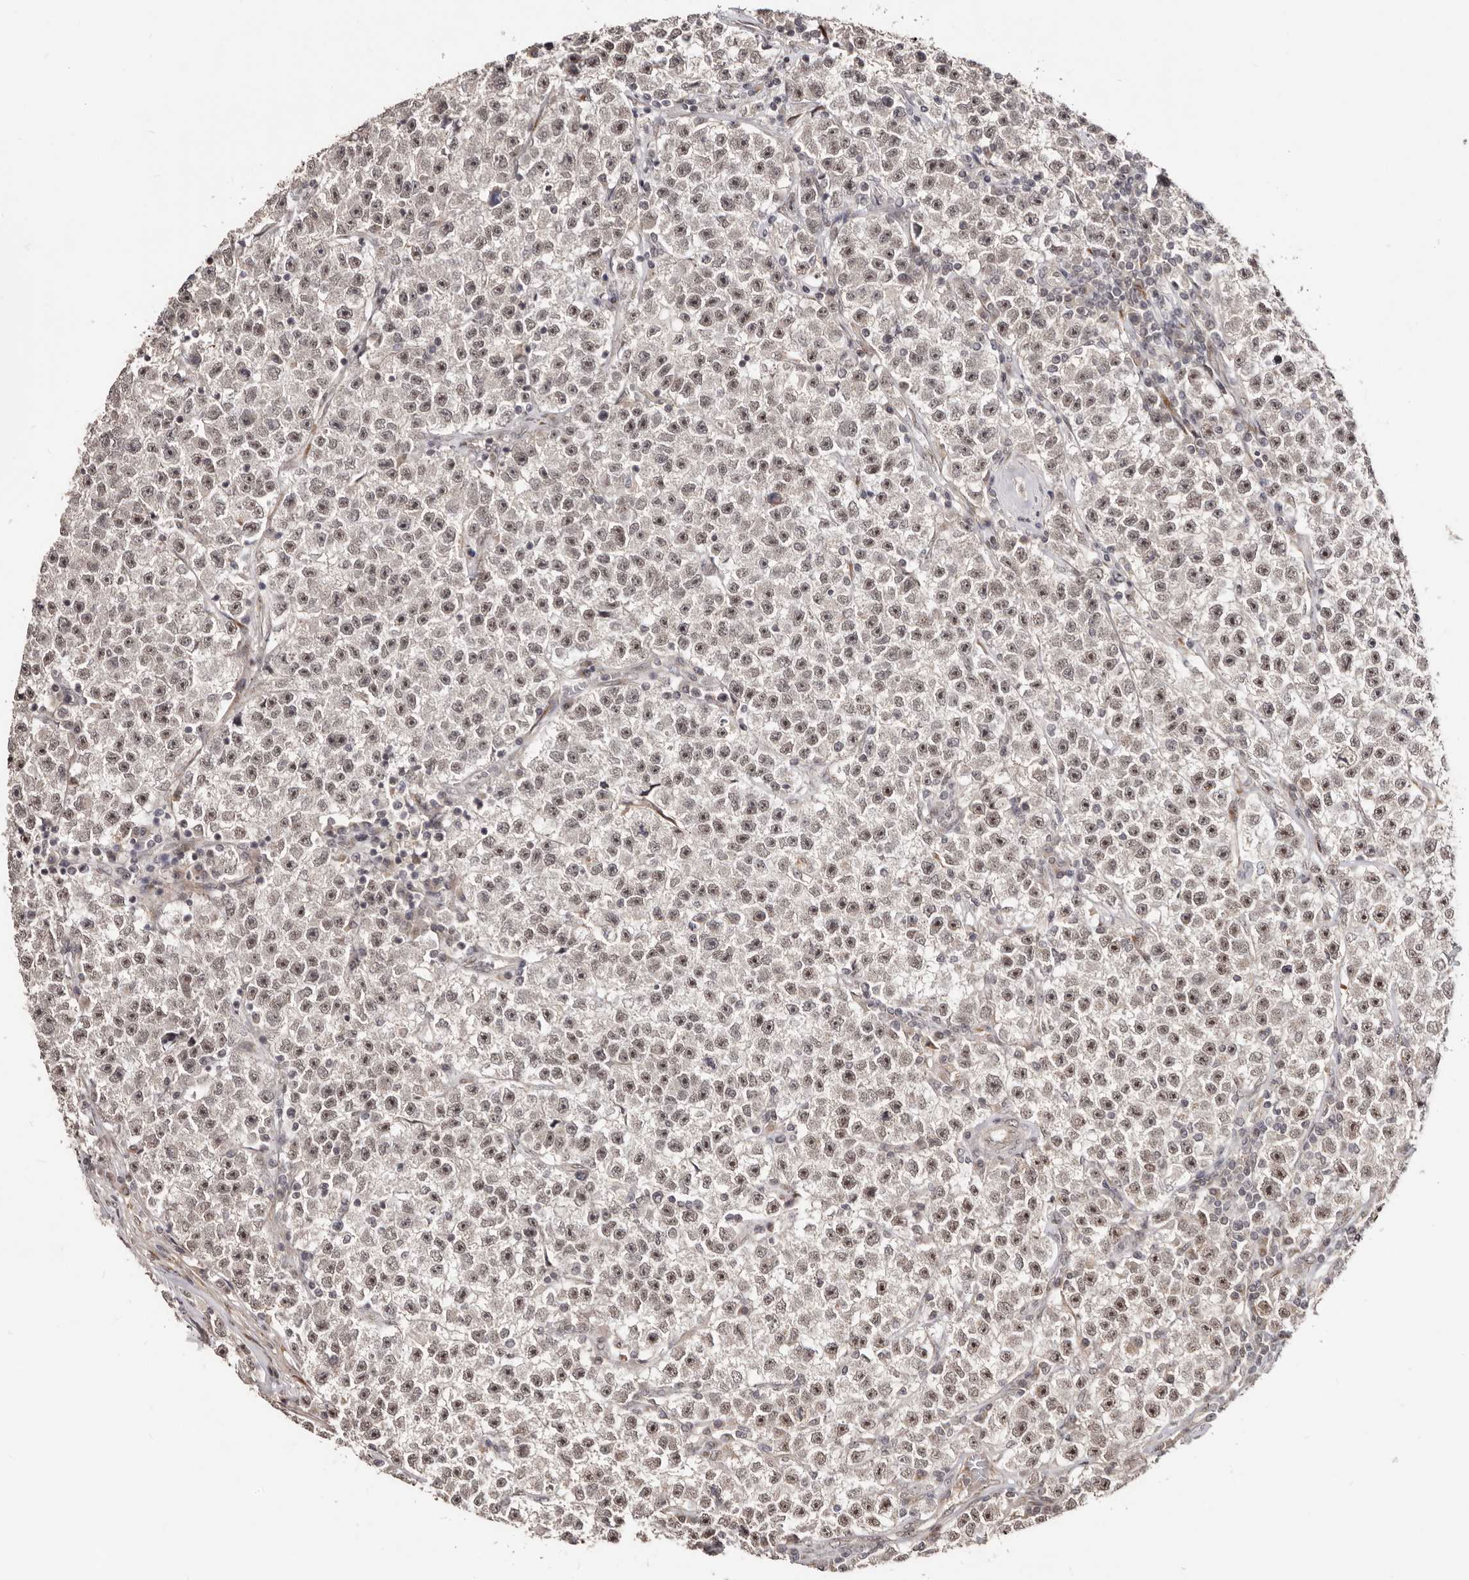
{"staining": {"intensity": "weak", "quantity": ">75%", "location": "nuclear"}, "tissue": "testis cancer", "cell_type": "Tumor cells", "image_type": "cancer", "snomed": [{"axis": "morphology", "description": "Seminoma, NOS"}, {"axis": "topography", "description": "Testis"}], "caption": "Human testis cancer stained with a protein marker shows weak staining in tumor cells.", "gene": "SRCAP", "patient": {"sex": "male", "age": 22}}